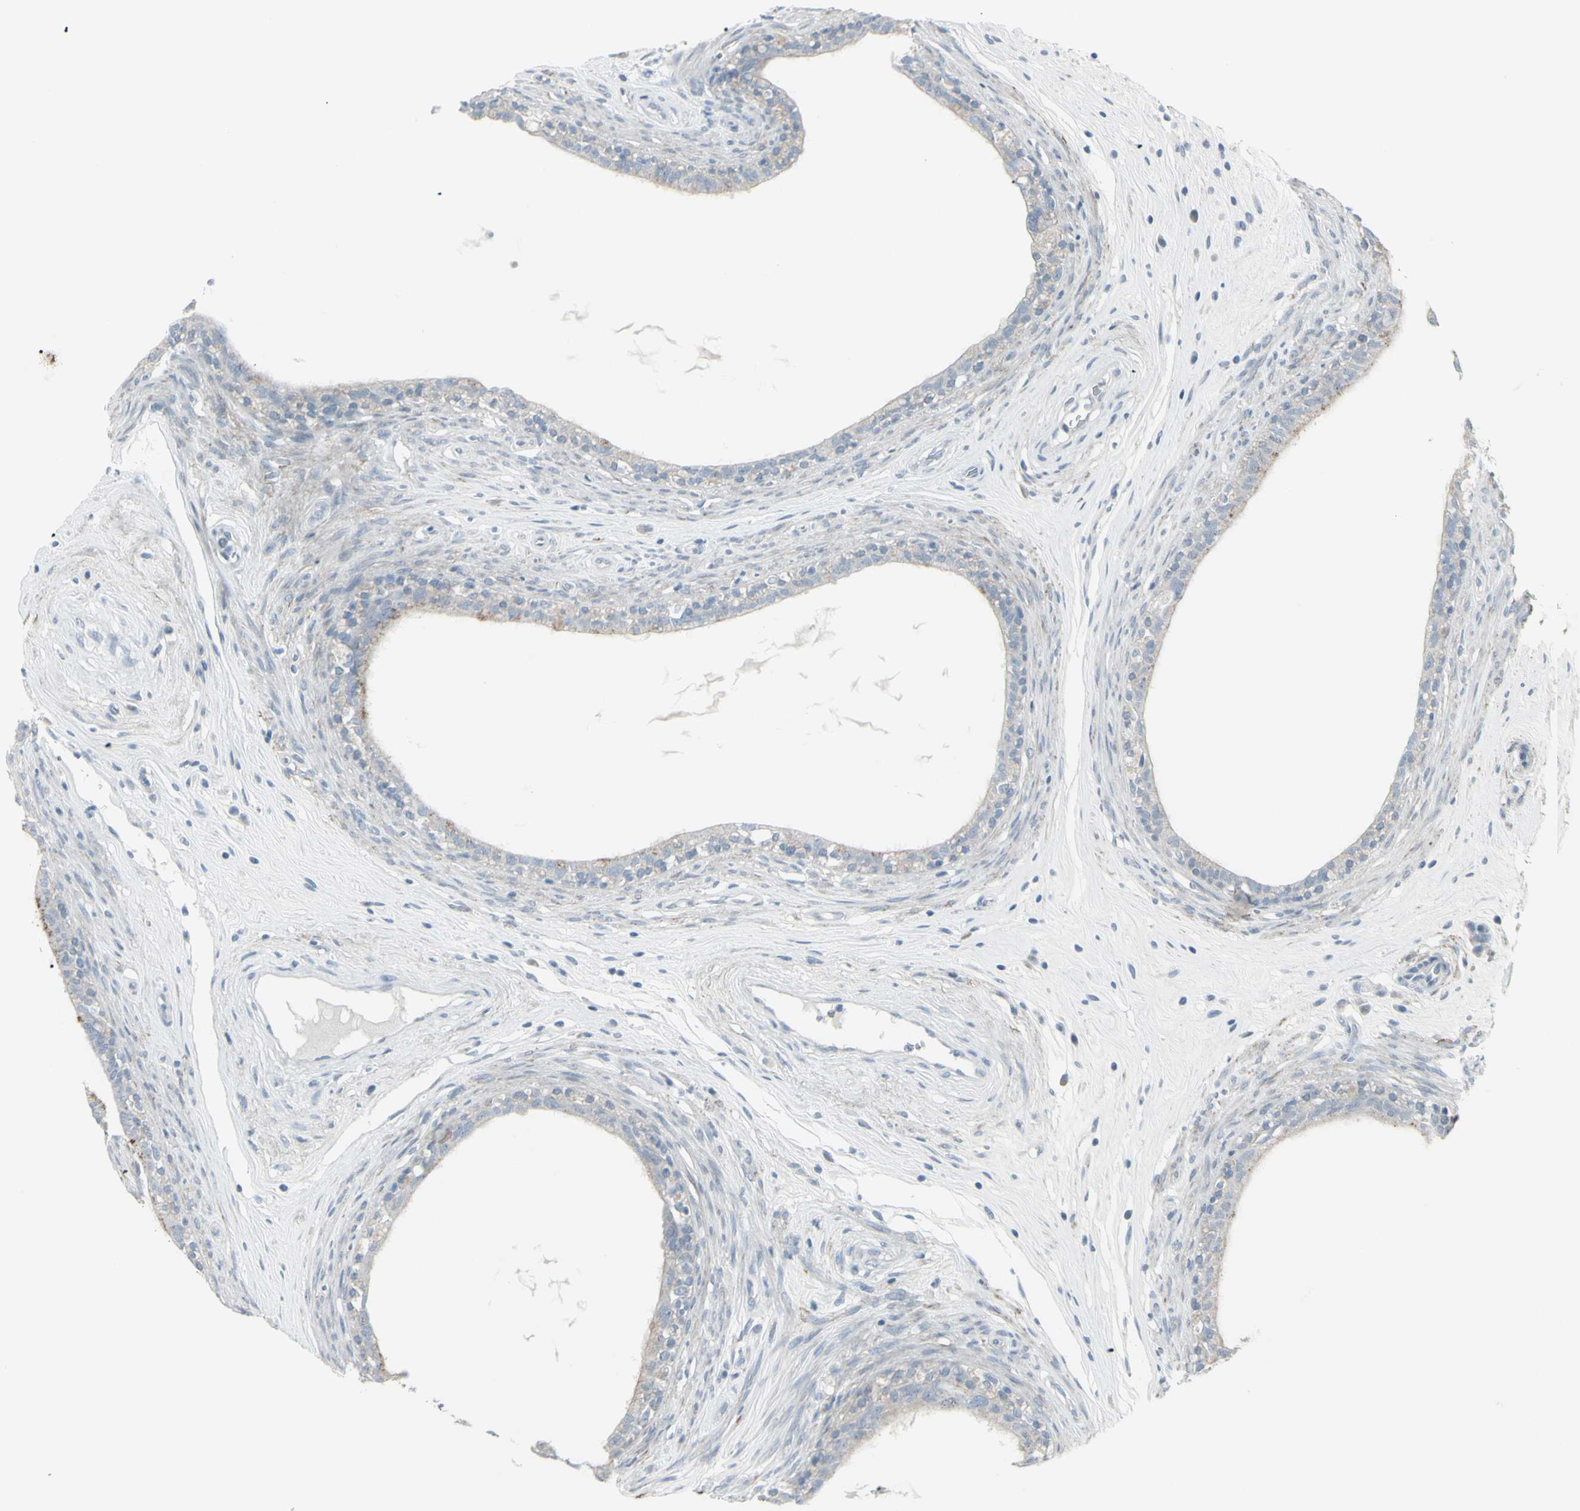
{"staining": {"intensity": "weak", "quantity": "<25%", "location": "cytoplasmic/membranous"}, "tissue": "epididymis", "cell_type": "Glandular cells", "image_type": "normal", "snomed": [{"axis": "morphology", "description": "Normal tissue, NOS"}, {"axis": "morphology", "description": "Inflammation, NOS"}, {"axis": "topography", "description": "Epididymis"}], "caption": "The IHC histopathology image has no significant expression in glandular cells of epididymis. (Brightfield microscopy of DAB (3,3'-diaminobenzidine) immunohistochemistry (IHC) at high magnification).", "gene": "RAB3A", "patient": {"sex": "male", "age": 84}}